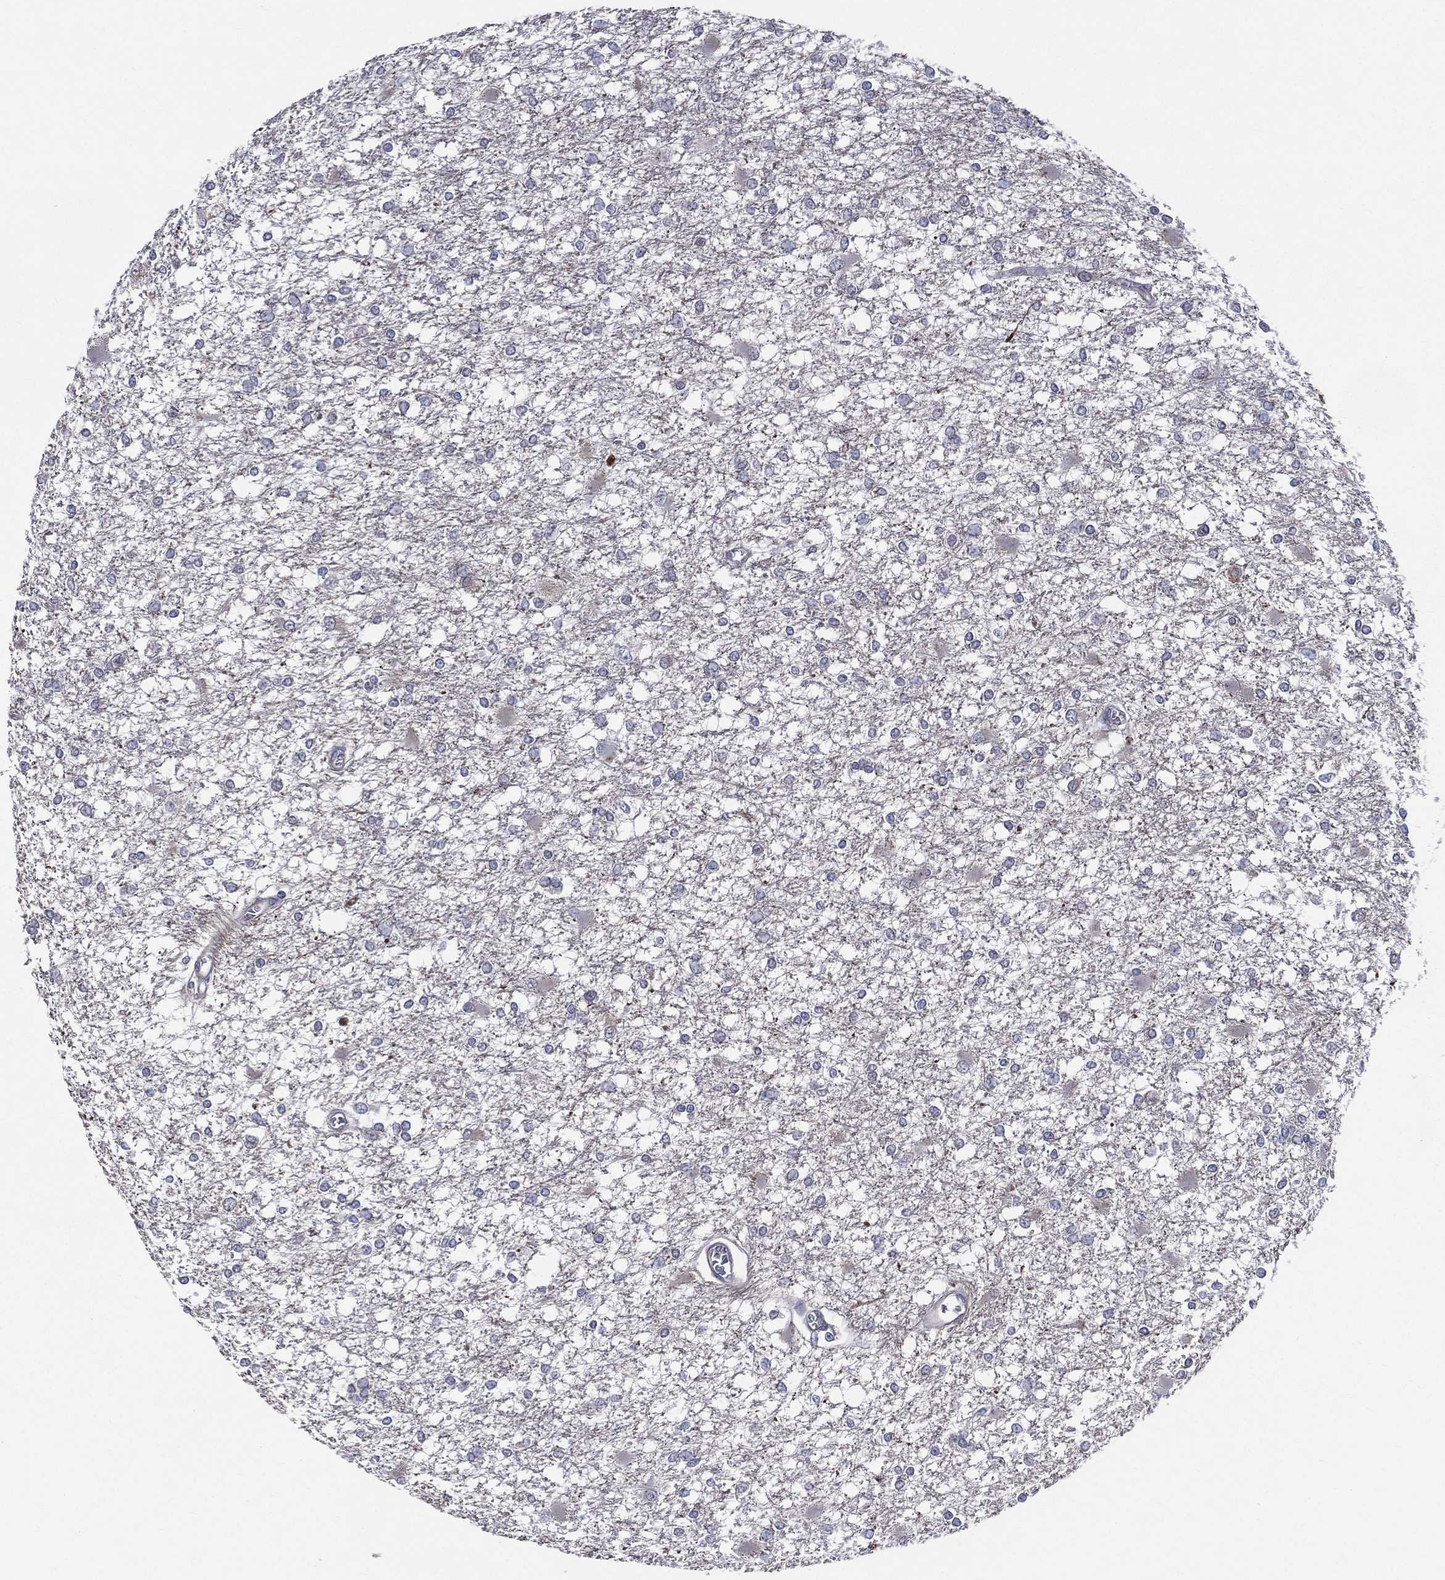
{"staining": {"intensity": "negative", "quantity": "none", "location": "none"}, "tissue": "glioma", "cell_type": "Tumor cells", "image_type": "cancer", "snomed": [{"axis": "morphology", "description": "Glioma, malignant, High grade"}, {"axis": "topography", "description": "Cerebral cortex"}], "caption": "Glioma stained for a protein using immunohistochemistry exhibits no staining tumor cells.", "gene": "CCDC159", "patient": {"sex": "male", "age": 79}}